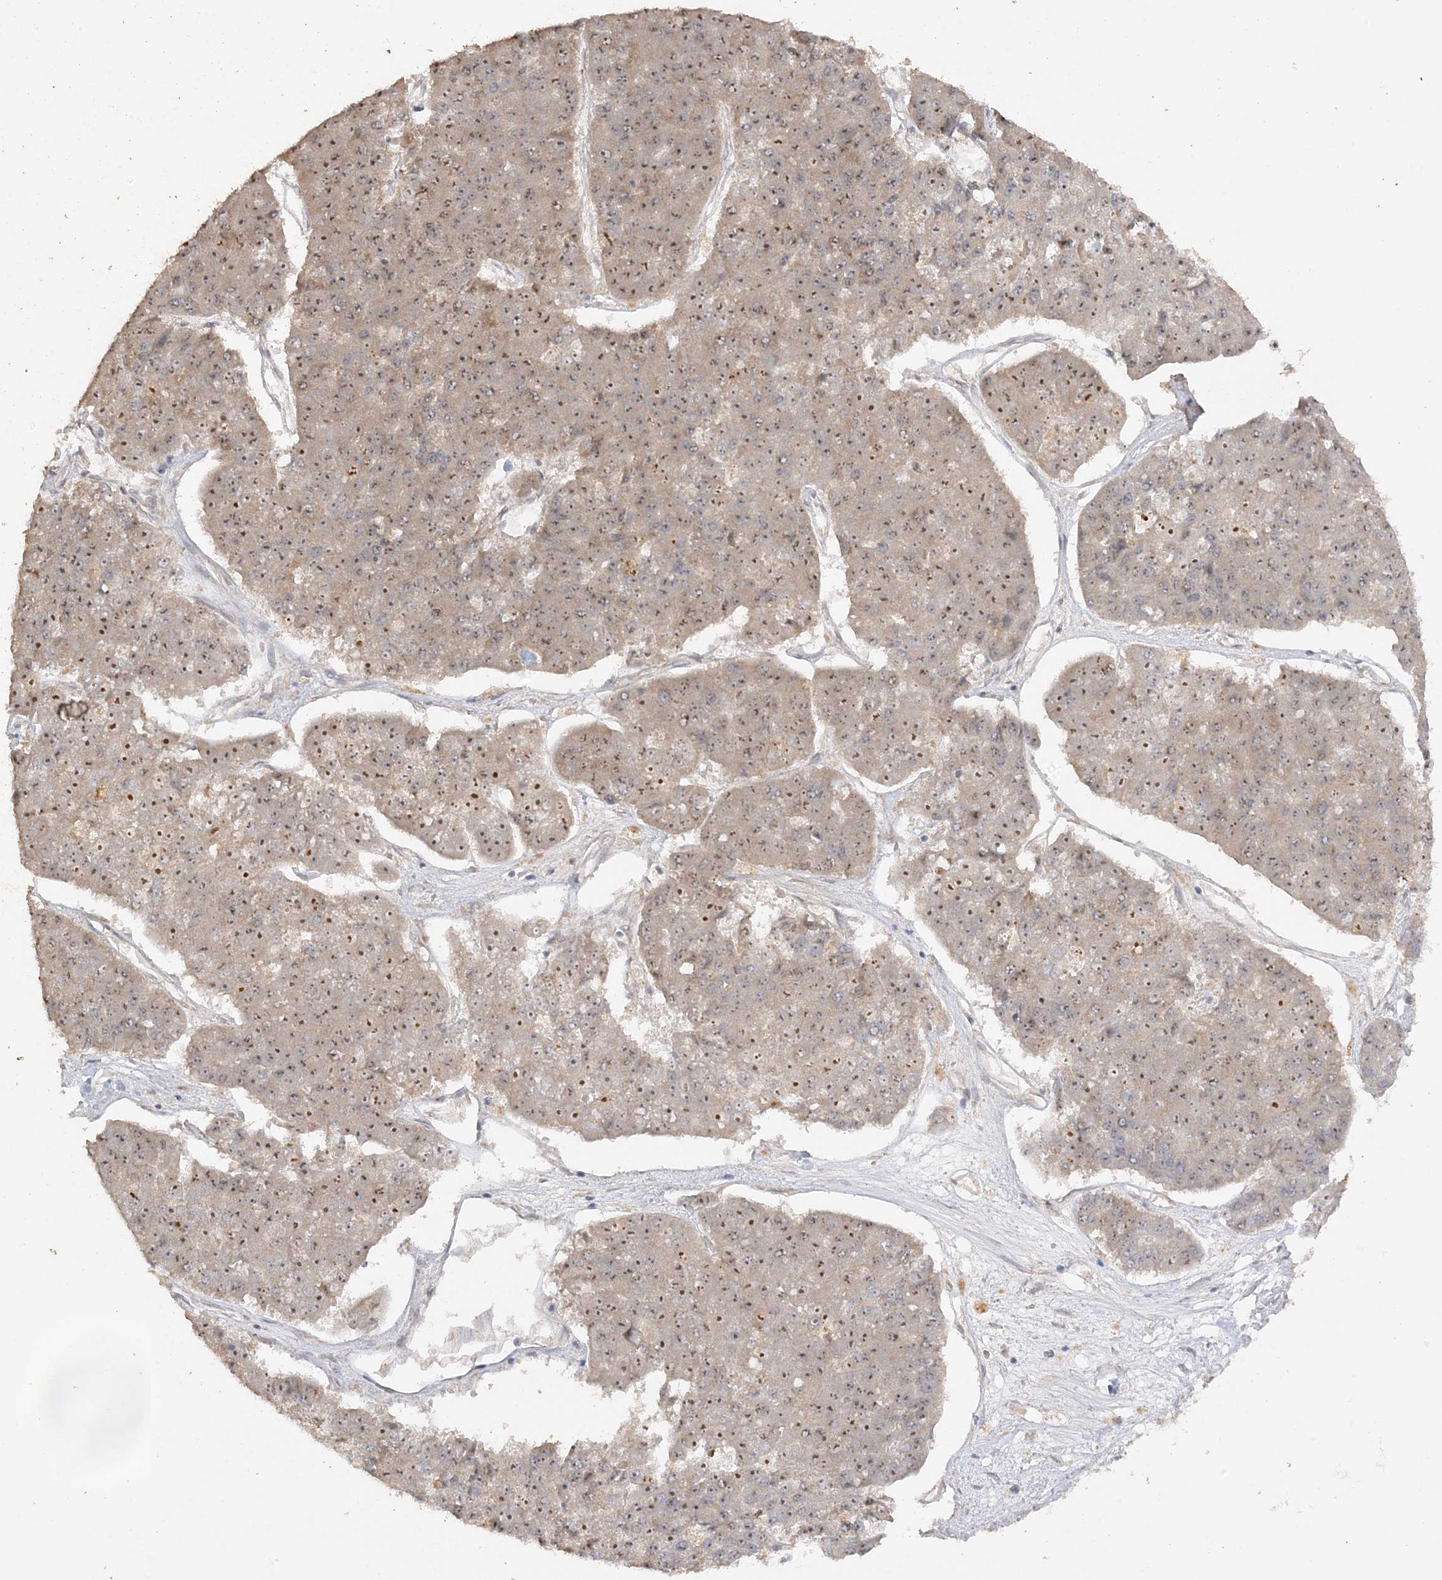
{"staining": {"intensity": "moderate", "quantity": "25%-75%", "location": "nuclear"}, "tissue": "pancreatic cancer", "cell_type": "Tumor cells", "image_type": "cancer", "snomed": [{"axis": "morphology", "description": "Adenocarcinoma, NOS"}, {"axis": "topography", "description": "Pancreas"}], "caption": "A photomicrograph of pancreatic adenocarcinoma stained for a protein shows moderate nuclear brown staining in tumor cells. (IHC, brightfield microscopy, high magnification).", "gene": "DDX18", "patient": {"sex": "male", "age": 50}}